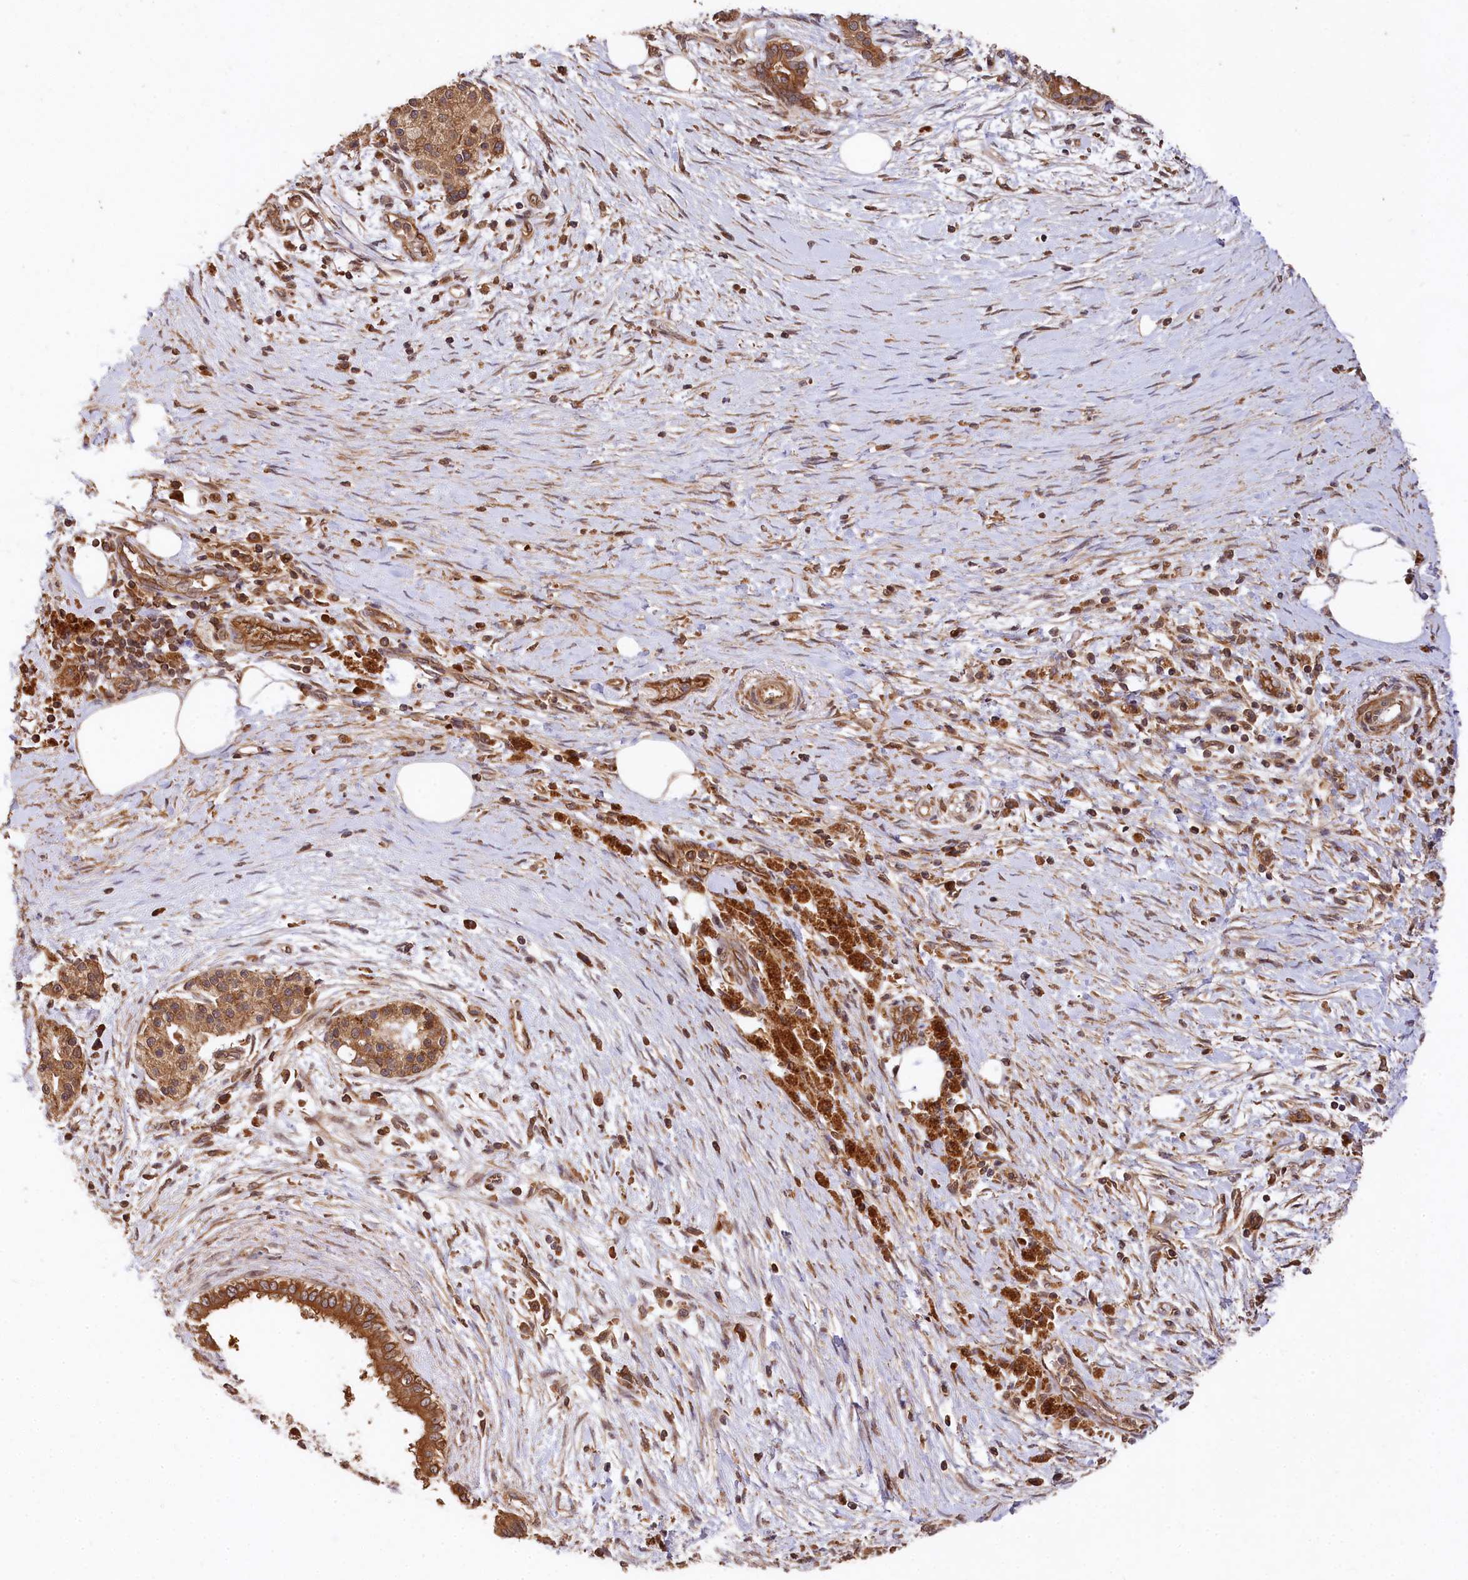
{"staining": {"intensity": "moderate", "quantity": ">75%", "location": "cytoplasmic/membranous"}, "tissue": "pancreatic cancer", "cell_type": "Tumor cells", "image_type": "cancer", "snomed": [{"axis": "morphology", "description": "Adenocarcinoma, NOS"}, {"axis": "topography", "description": "Pancreas"}], "caption": "Immunohistochemical staining of pancreatic adenocarcinoma displays medium levels of moderate cytoplasmic/membranous protein positivity in approximately >75% of tumor cells.", "gene": "MCF2L2", "patient": {"sex": "male", "age": 58}}